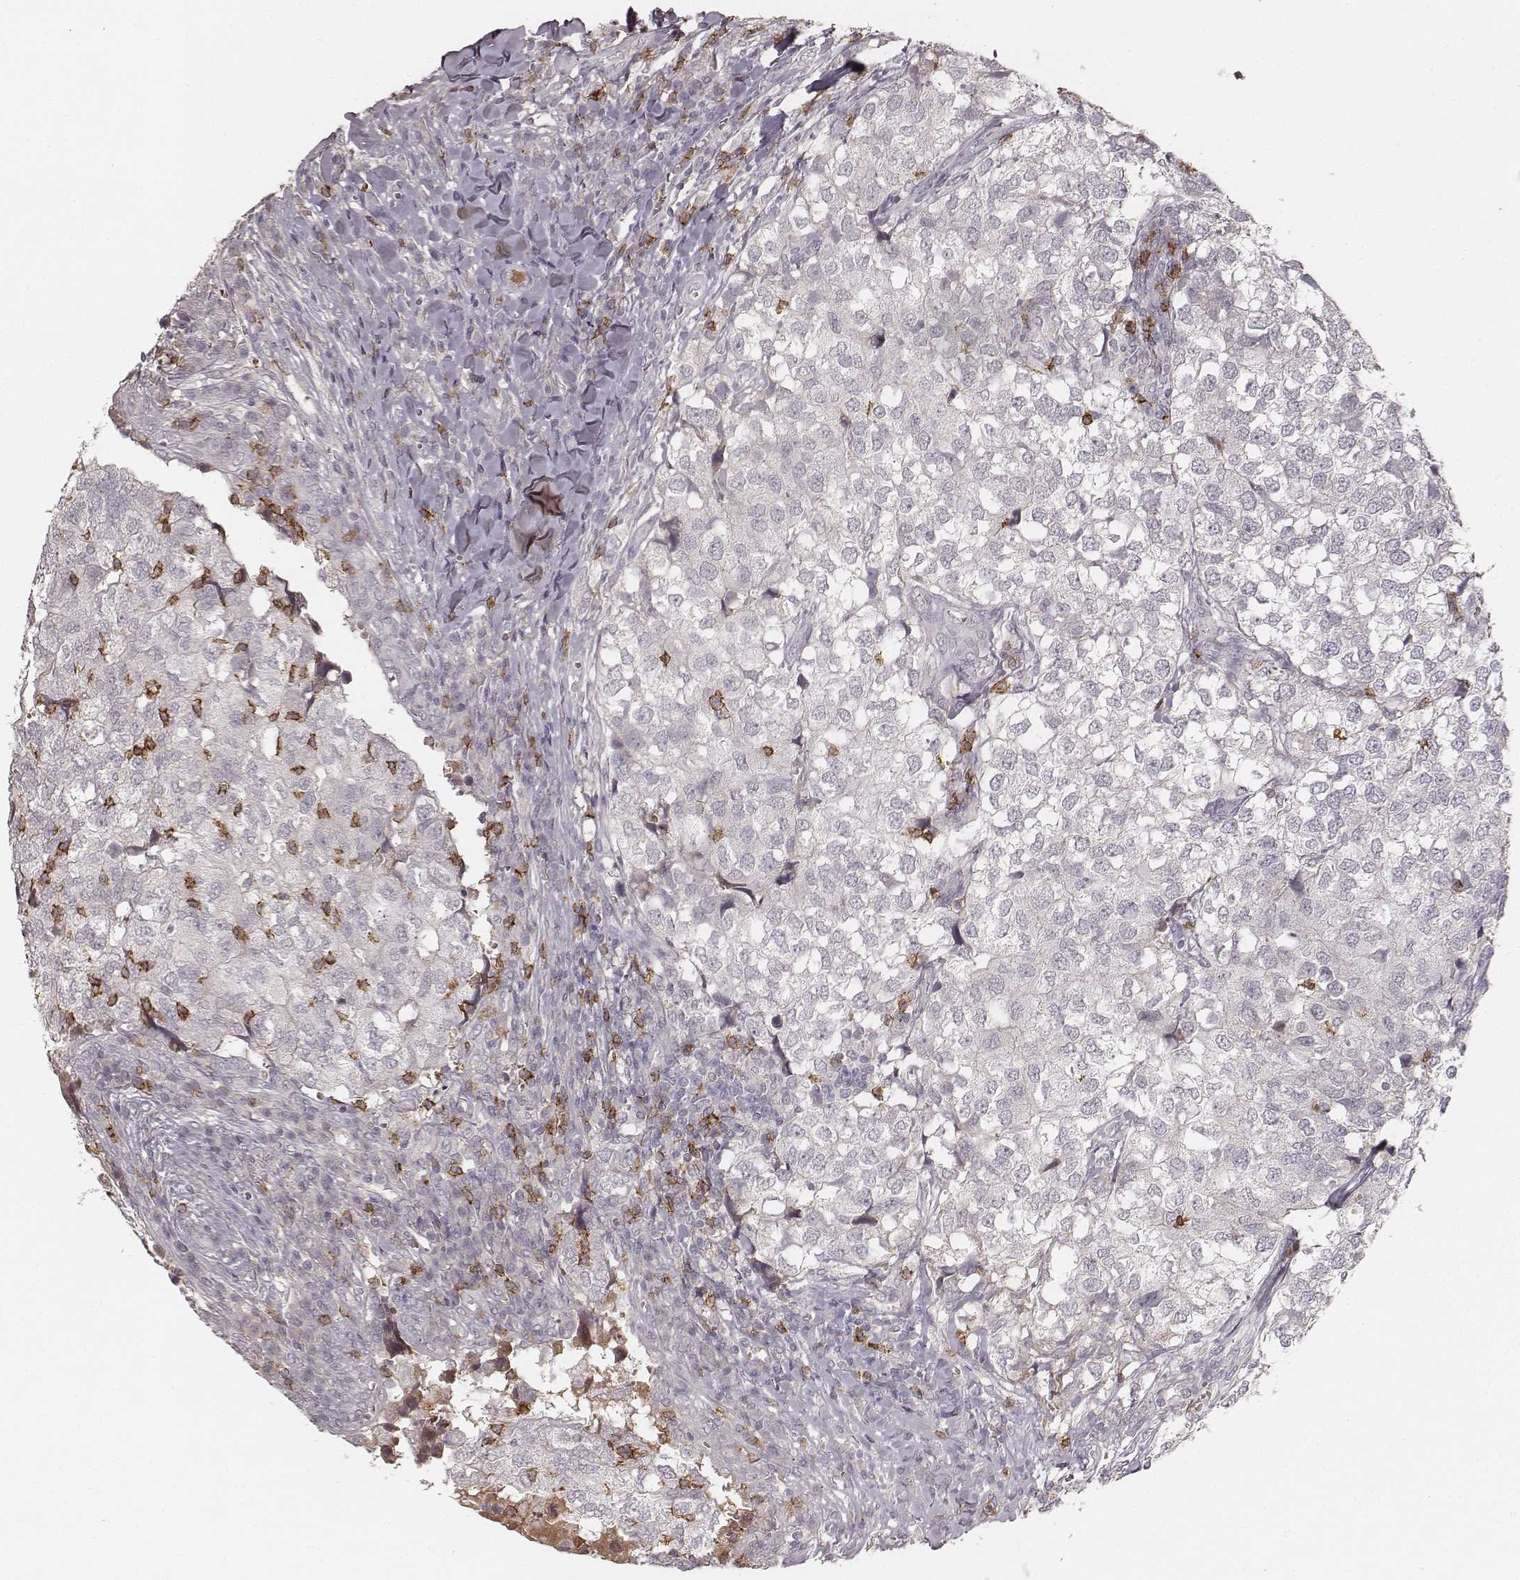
{"staining": {"intensity": "negative", "quantity": "none", "location": "none"}, "tissue": "breast cancer", "cell_type": "Tumor cells", "image_type": "cancer", "snomed": [{"axis": "morphology", "description": "Duct carcinoma"}, {"axis": "topography", "description": "Breast"}], "caption": "Tumor cells show no significant protein staining in breast cancer (invasive ductal carcinoma).", "gene": "CD8A", "patient": {"sex": "female", "age": 30}}